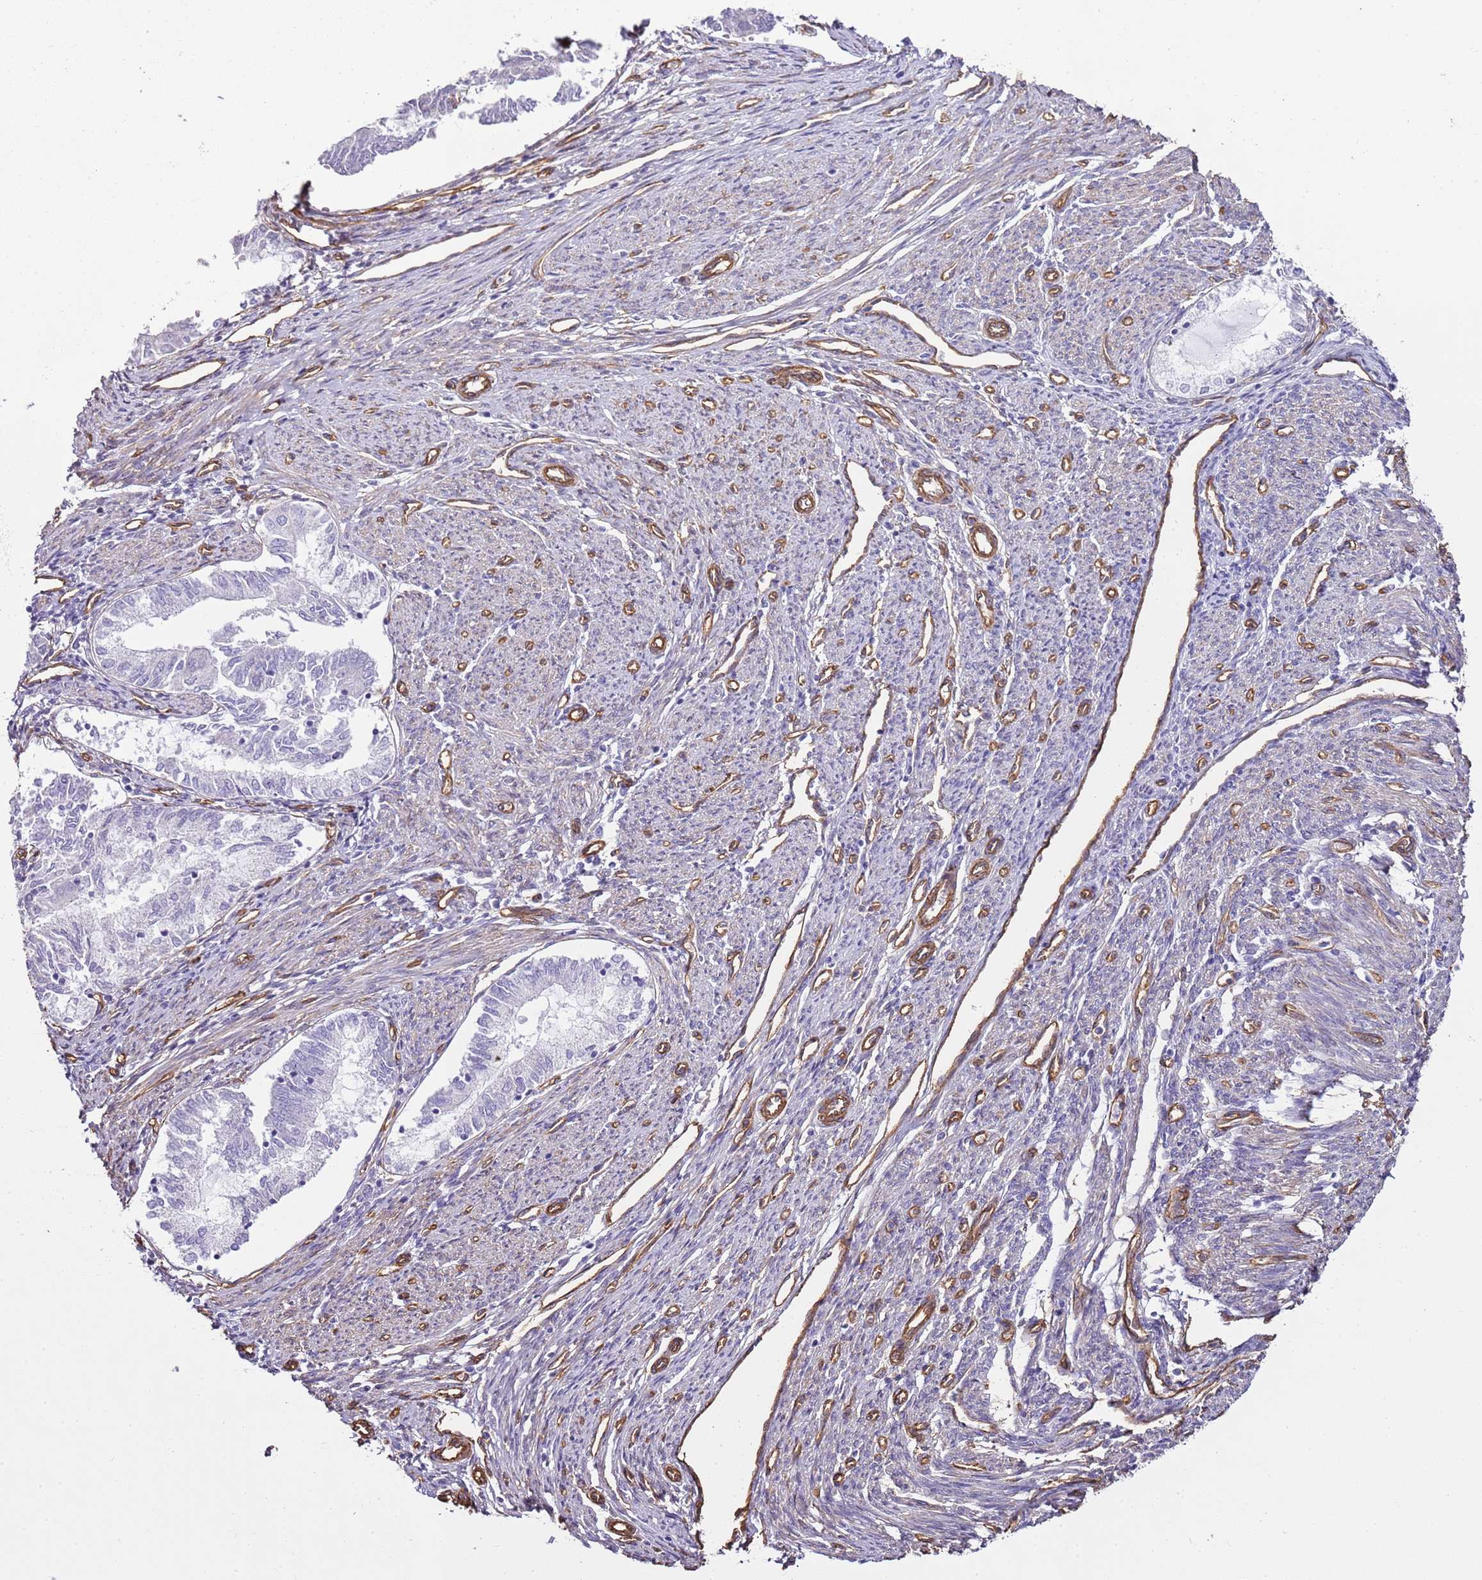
{"staining": {"intensity": "negative", "quantity": "none", "location": "none"}, "tissue": "endometrial cancer", "cell_type": "Tumor cells", "image_type": "cancer", "snomed": [{"axis": "morphology", "description": "Adenocarcinoma, NOS"}, {"axis": "topography", "description": "Endometrium"}], "caption": "High power microscopy micrograph of an IHC micrograph of adenocarcinoma (endometrial), revealing no significant positivity in tumor cells.", "gene": "CTDSPL", "patient": {"sex": "female", "age": 79}}